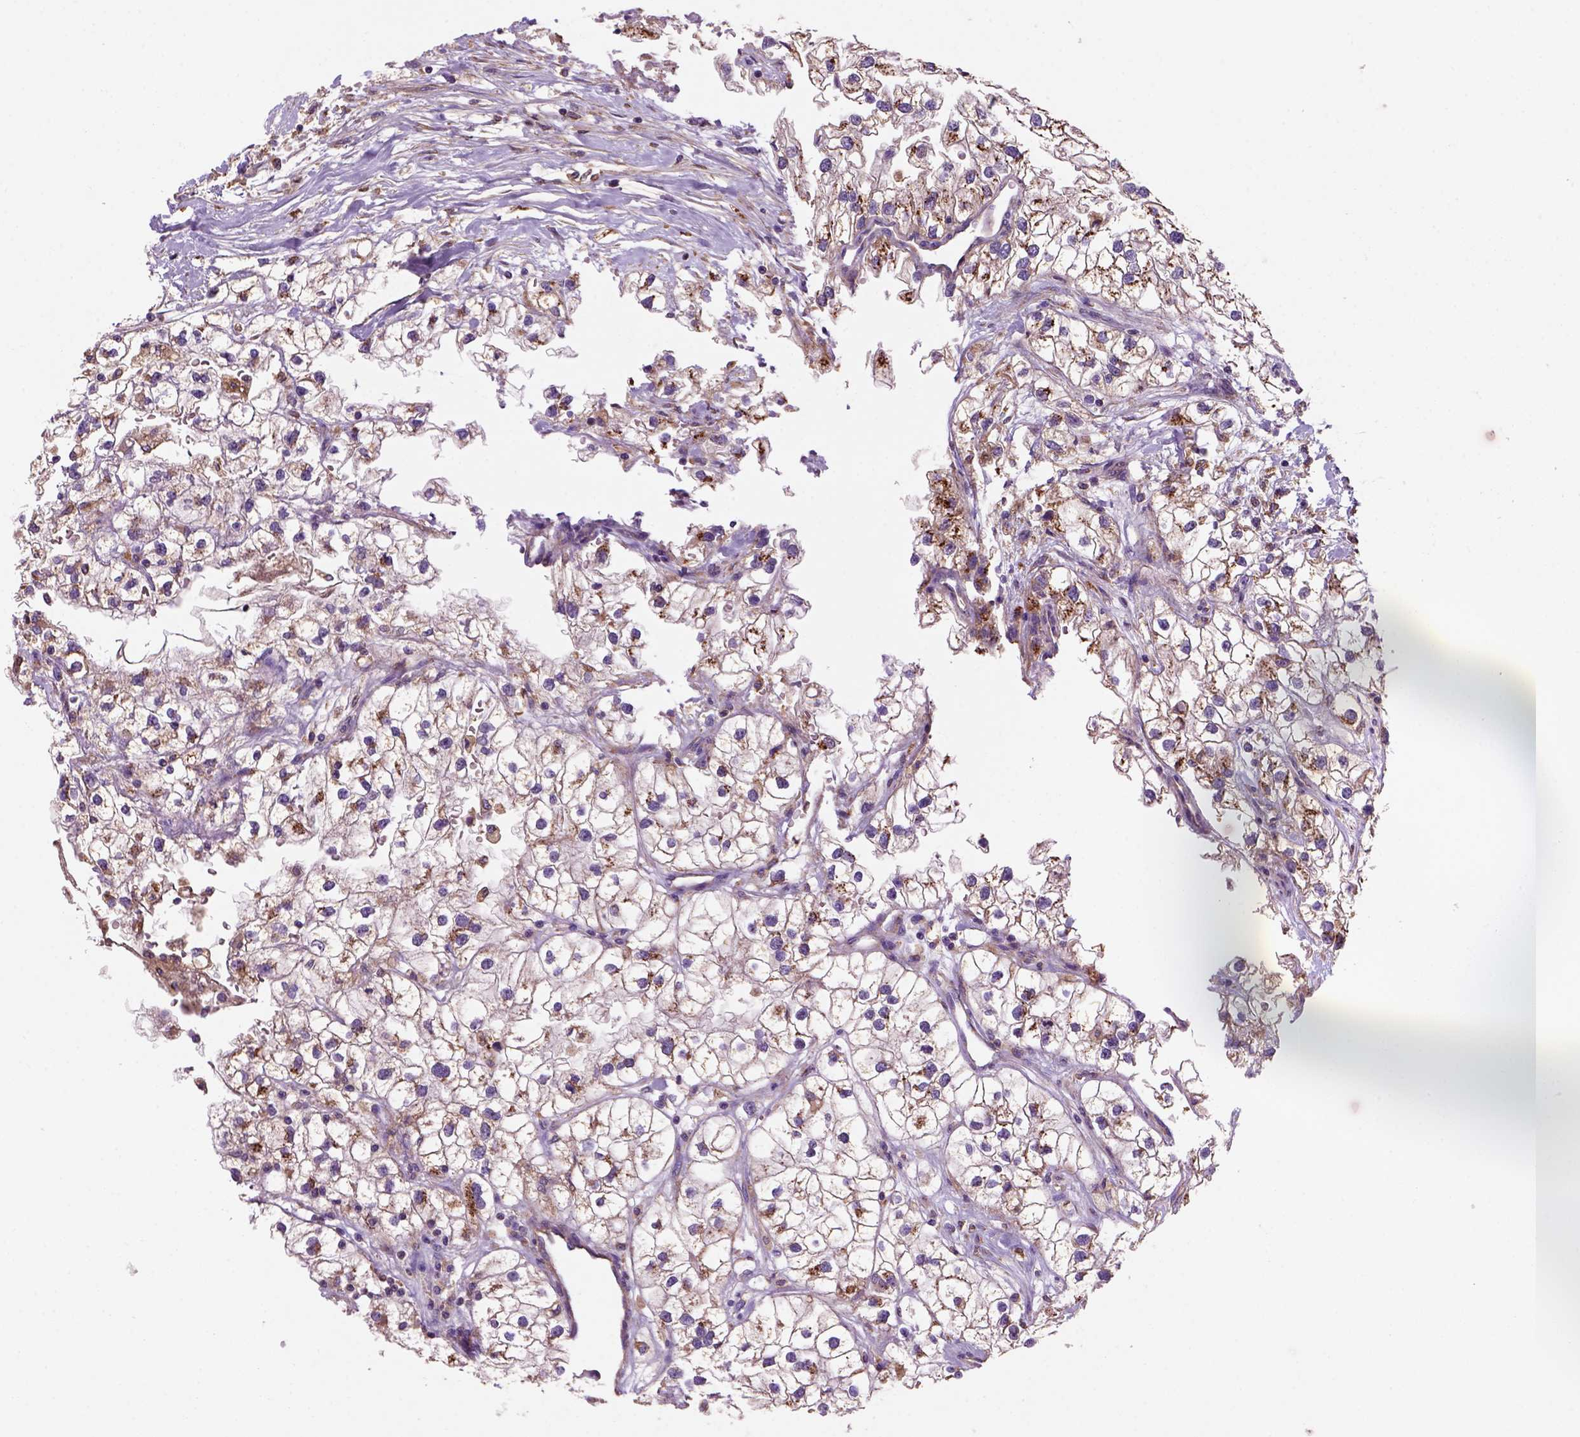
{"staining": {"intensity": "moderate", "quantity": "25%-75%", "location": "cytoplasmic/membranous"}, "tissue": "renal cancer", "cell_type": "Tumor cells", "image_type": "cancer", "snomed": [{"axis": "morphology", "description": "Adenocarcinoma, NOS"}, {"axis": "topography", "description": "Kidney"}], "caption": "Immunohistochemistry of human renal adenocarcinoma shows medium levels of moderate cytoplasmic/membranous positivity in about 25%-75% of tumor cells.", "gene": "WARS2", "patient": {"sex": "male", "age": 59}}